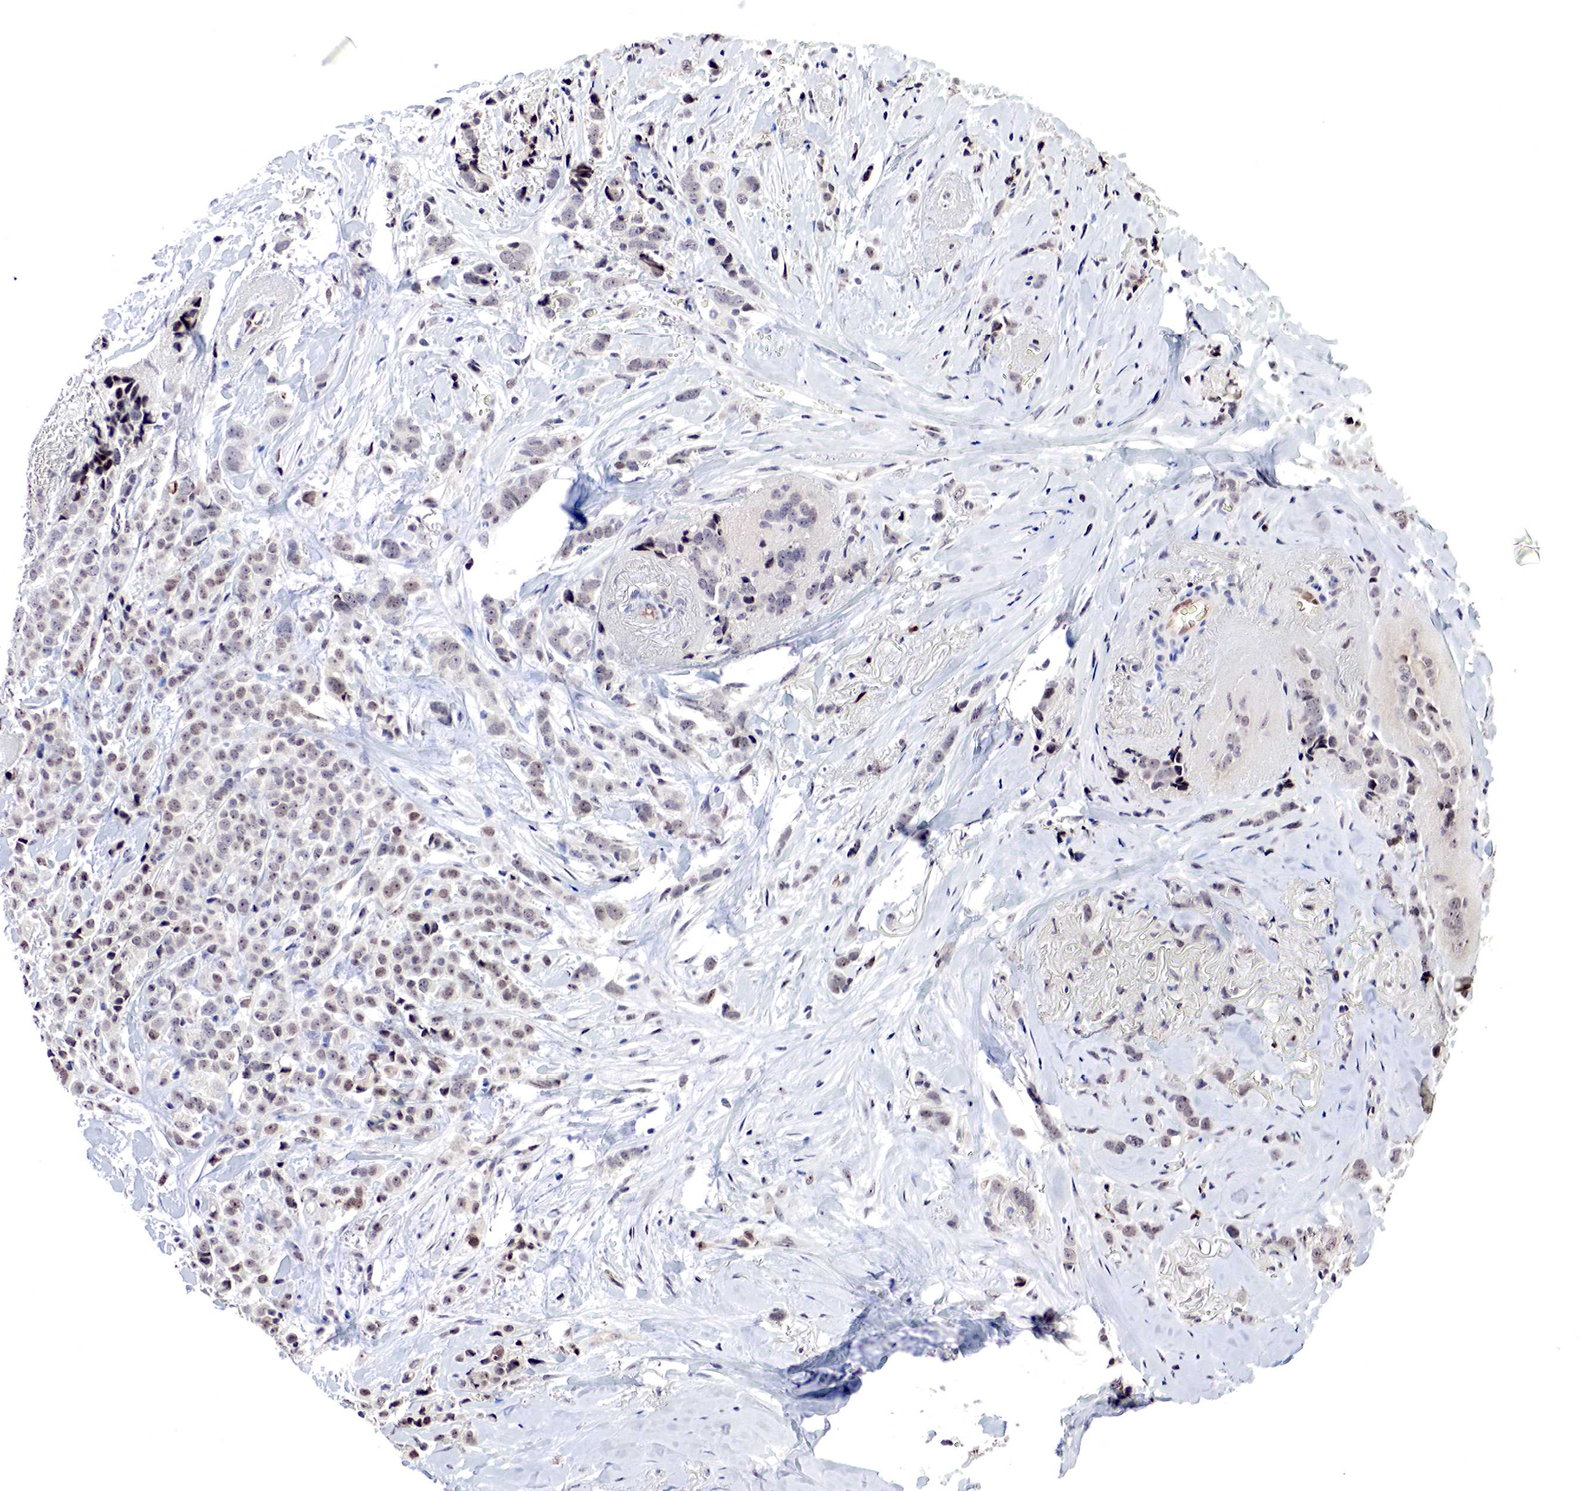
{"staining": {"intensity": "weak", "quantity": "<25%", "location": "nuclear"}, "tissue": "breast cancer", "cell_type": "Tumor cells", "image_type": "cancer", "snomed": [{"axis": "morphology", "description": "Lobular carcinoma"}, {"axis": "topography", "description": "Breast"}], "caption": "Tumor cells are negative for brown protein staining in breast cancer.", "gene": "DACH2", "patient": {"sex": "female", "age": 57}}